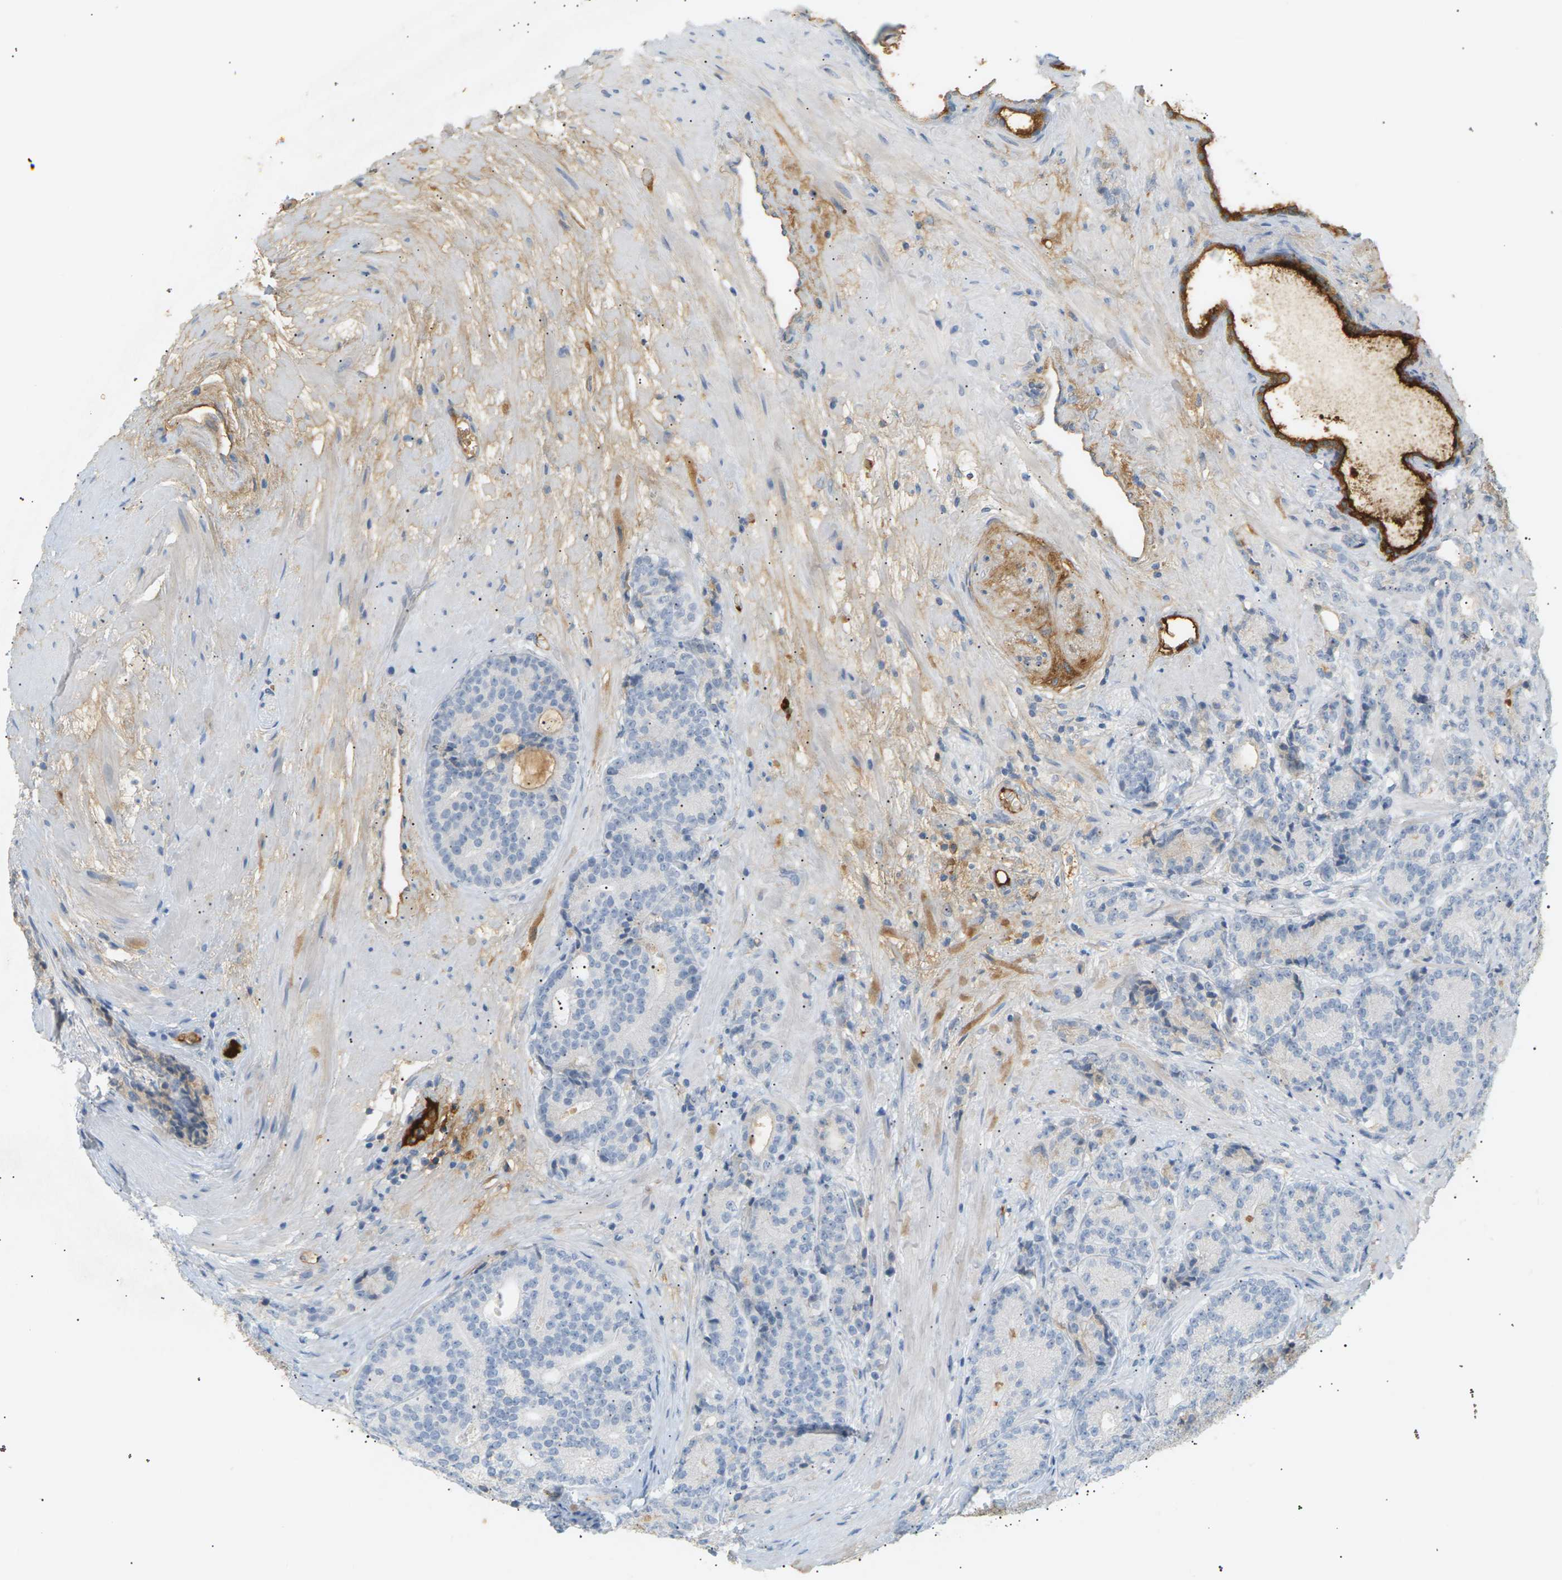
{"staining": {"intensity": "negative", "quantity": "none", "location": "none"}, "tissue": "prostate cancer", "cell_type": "Tumor cells", "image_type": "cancer", "snomed": [{"axis": "morphology", "description": "Adenocarcinoma, High grade"}, {"axis": "topography", "description": "Prostate"}], "caption": "An immunohistochemistry photomicrograph of prostate cancer (high-grade adenocarcinoma) is shown. There is no staining in tumor cells of prostate cancer (high-grade adenocarcinoma).", "gene": "IGLC3", "patient": {"sex": "male", "age": 61}}